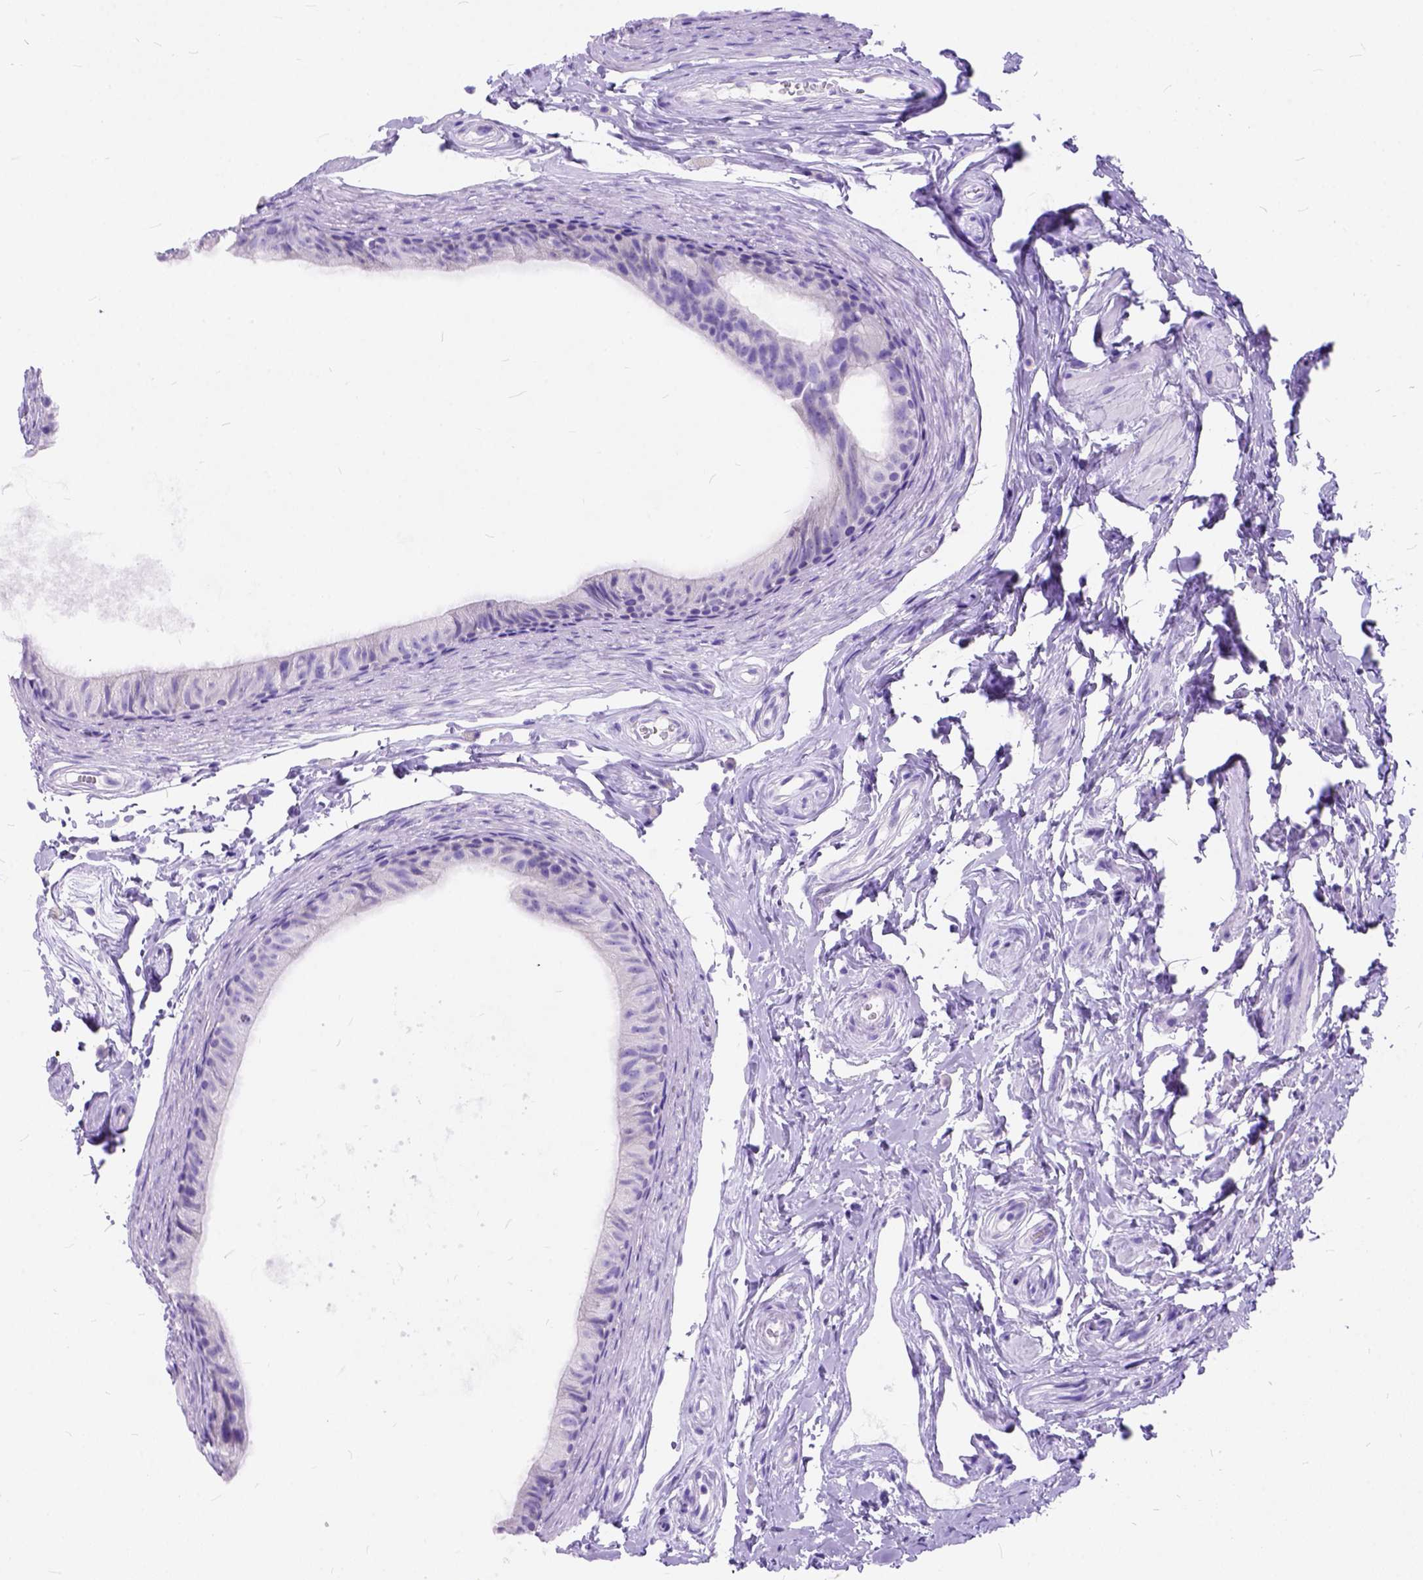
{"staining": {"intensity": "negative", "quantity": "none", "location": "none"}, "tissue": "epididymis", "cell_type": "Glandular cells", "image_type": "normal", "snomed": [{"axis": "morphology", "description": "Normal tissue, NOS"}, {"axis": "topography", "description": "Epididymis"}], "caption": "Glandular cells show no significant positivity in normal epididymis. (Stains: DAB immunohistochemistry (IHC) with hematoxylin counter stain, Microscopy: brightfield microscopy at high magnification).", "gene": "C1QTNF3", "patient": {"sex": "male", "age": 45}}